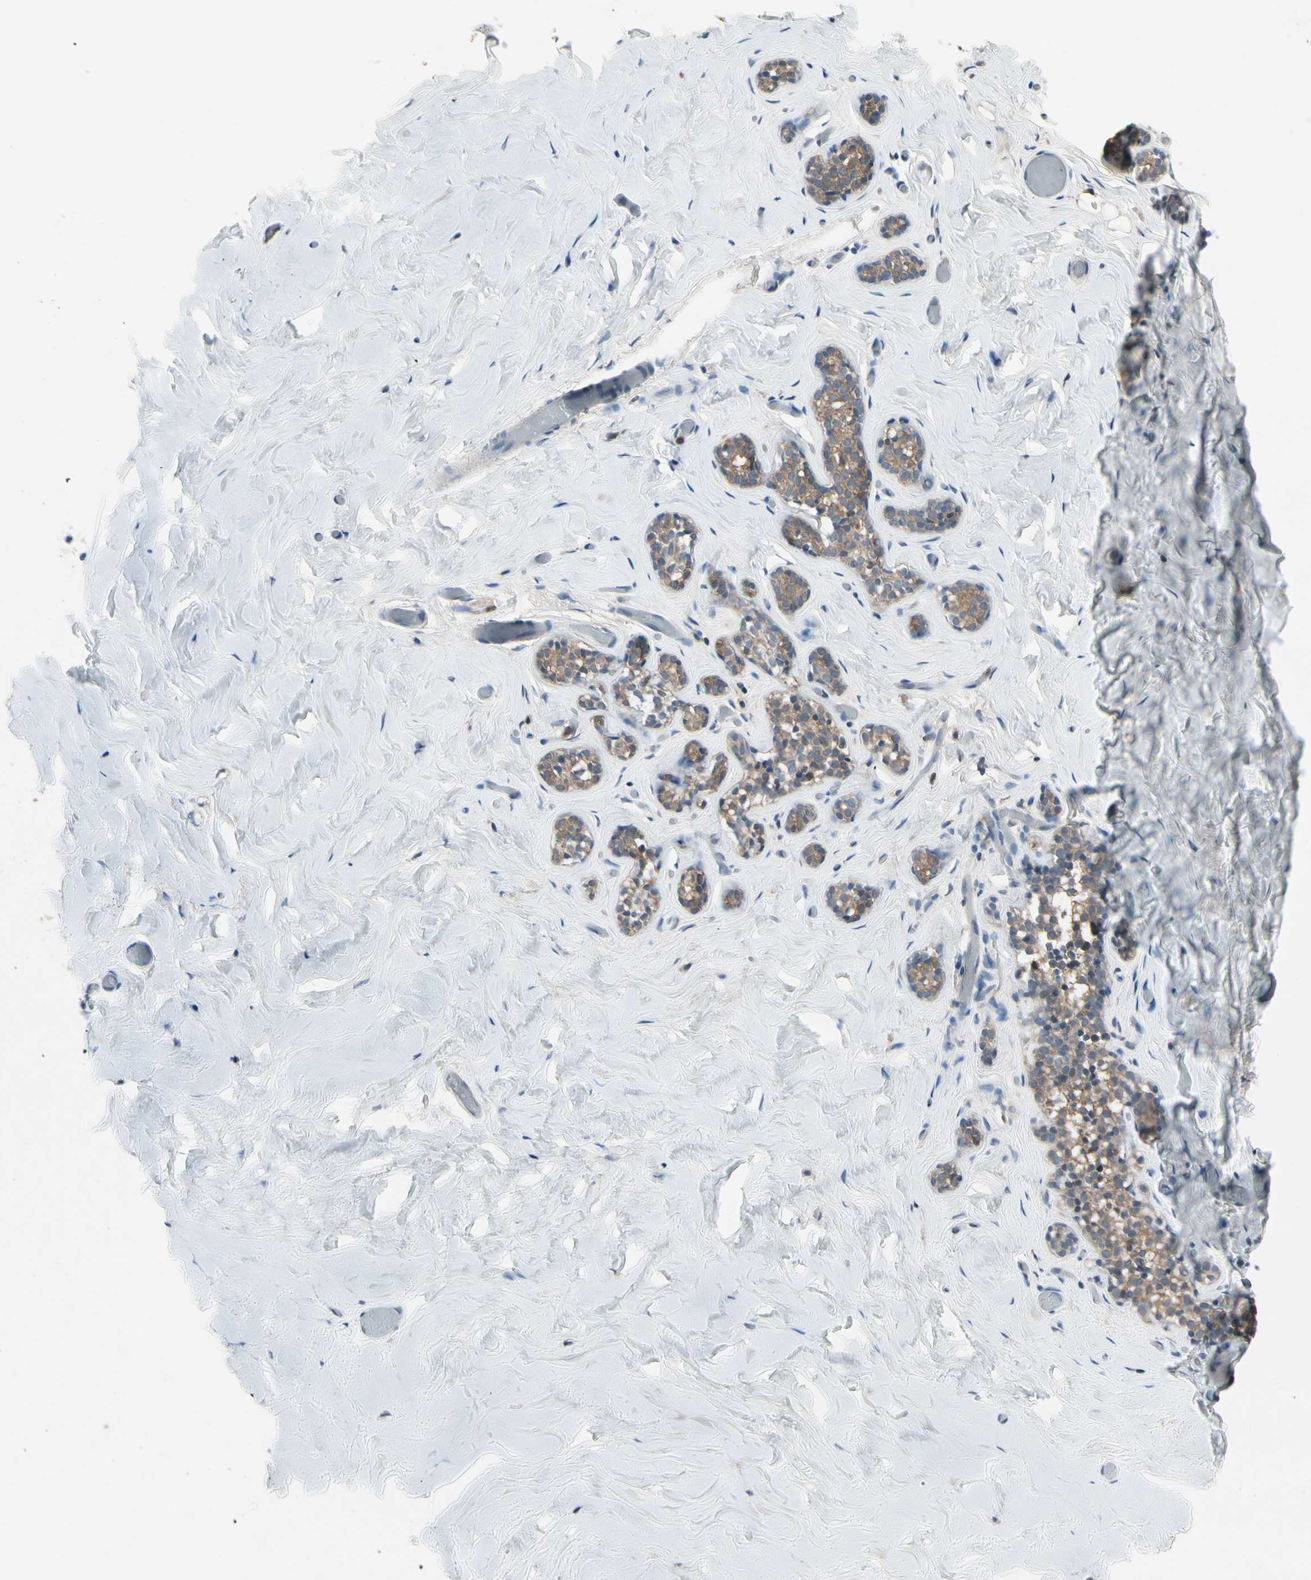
{"staining": {"intensity": "moderate", "quantity": ">75%", "location": "cytoplasmic/membranous"}, "tissue": "breast", "cell_type": "Glandular cells", "image_type": "normal", "snomed": [{"axis": "morphology", "description": "Normal tissue, NOS"}, {"axis": "topography", "description": "Breast"}], "caption": "Protein staining exhibits moderate cytoplasmic/membranous expression in approximately >75% of glandular cells in normal breast. The protein of interest is stained brown, and the nuclei are stained in blue (DAB (3,3'-diaminobenzidine) IHC with brightfield microscopy, high magnification).", "gene": "NMI", "patient": {"sex": "female", "age": 75}}